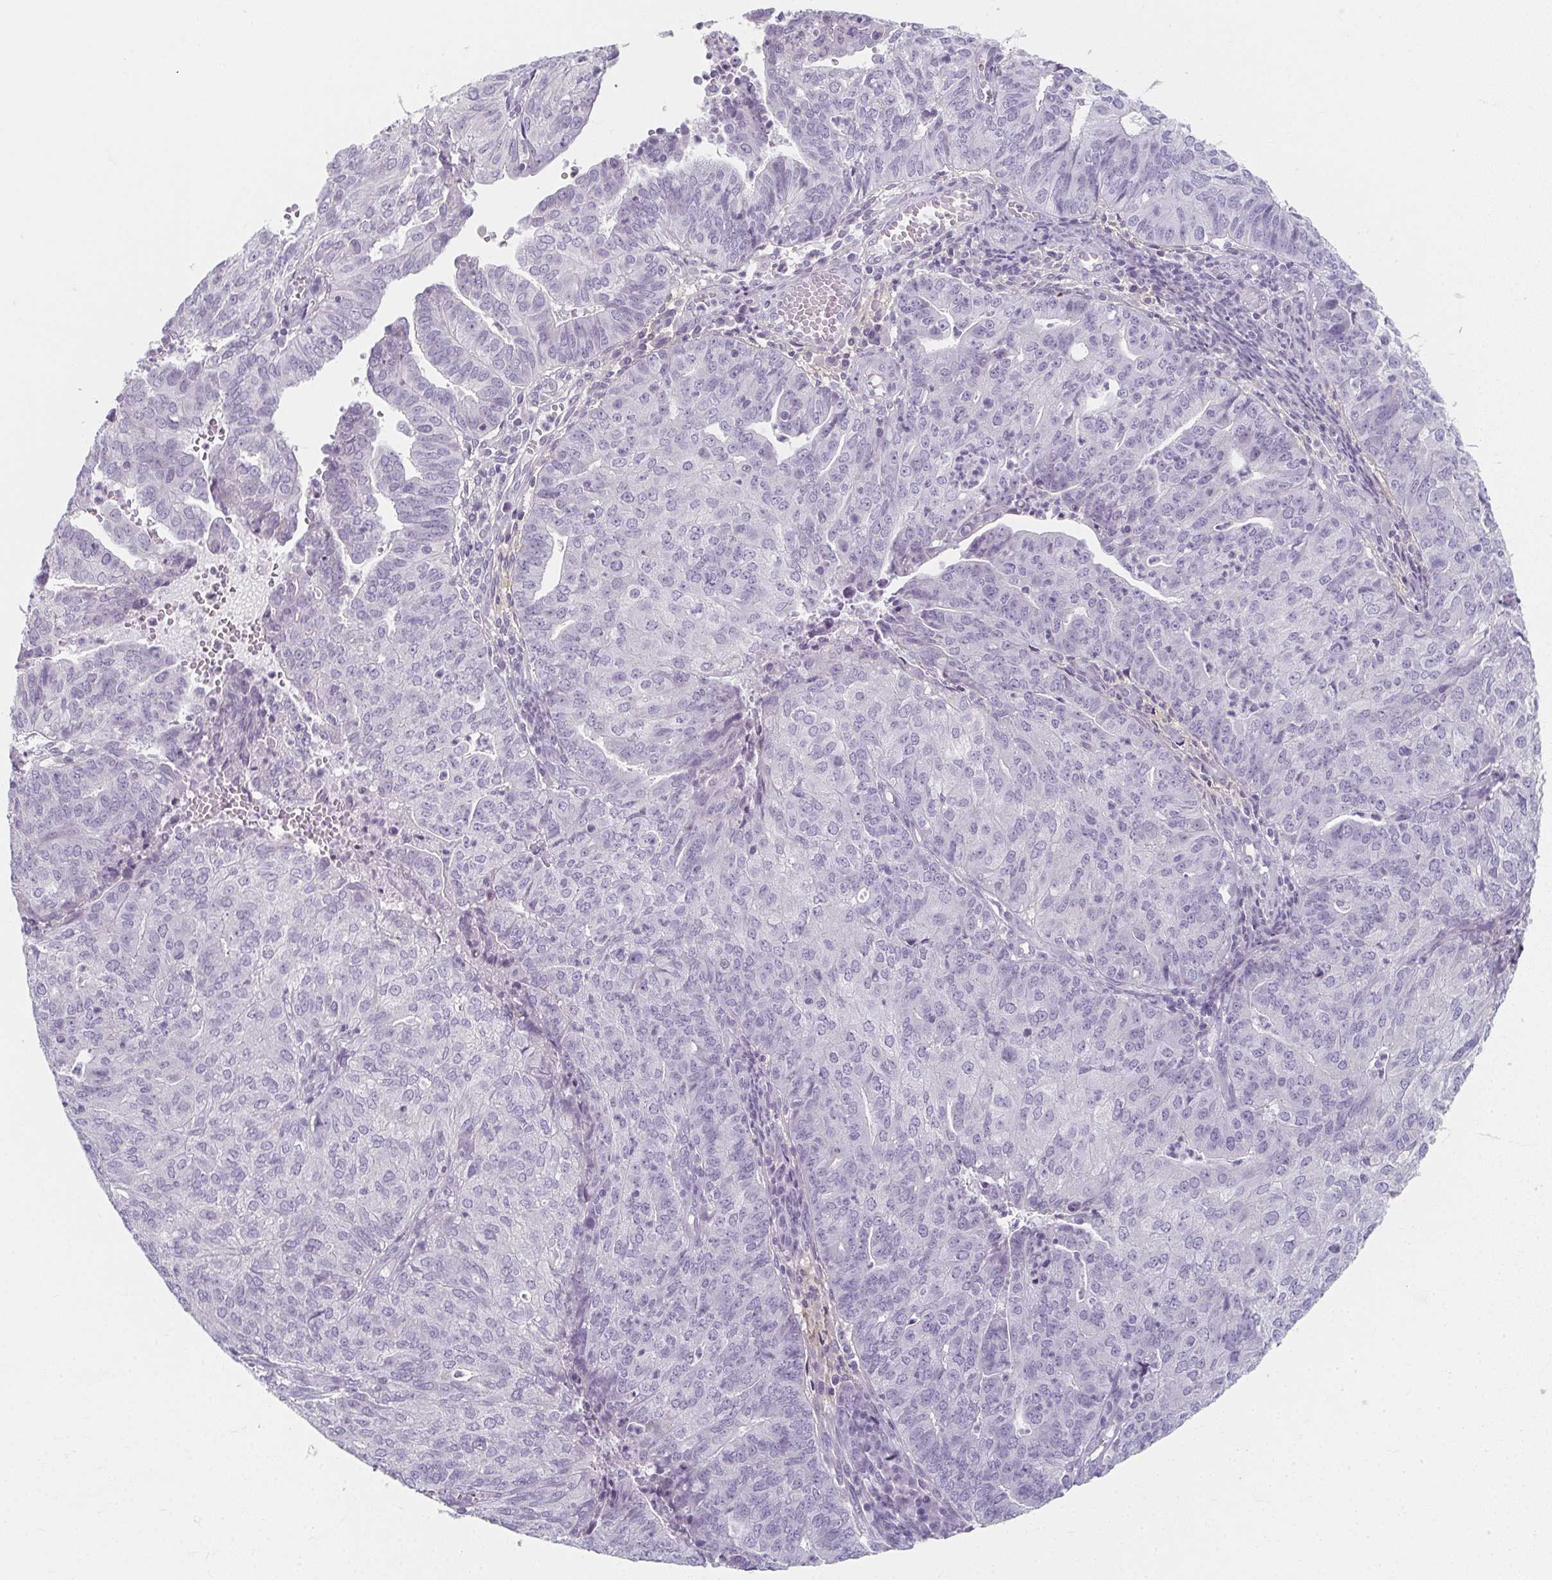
{"staining": {"intensity": "negative", "quantity": "none", "location": "none"}, "tissue": "endometrial cancer", "cell_type": "Tumor cells", "image_type": "cancer", "snomed": [{"axis": "morphology", "description": "Adenocarcinoma, NOS"}, {"axis": "topography", "description": "Endometrium"}], "caption": "Endometrial cancer stained for a protein using immunohistochemistry (IHC) demonstrates no positivity tumor cells.", "gene": "CAMKV", "patient": {"sex": "female", "age": 82}}